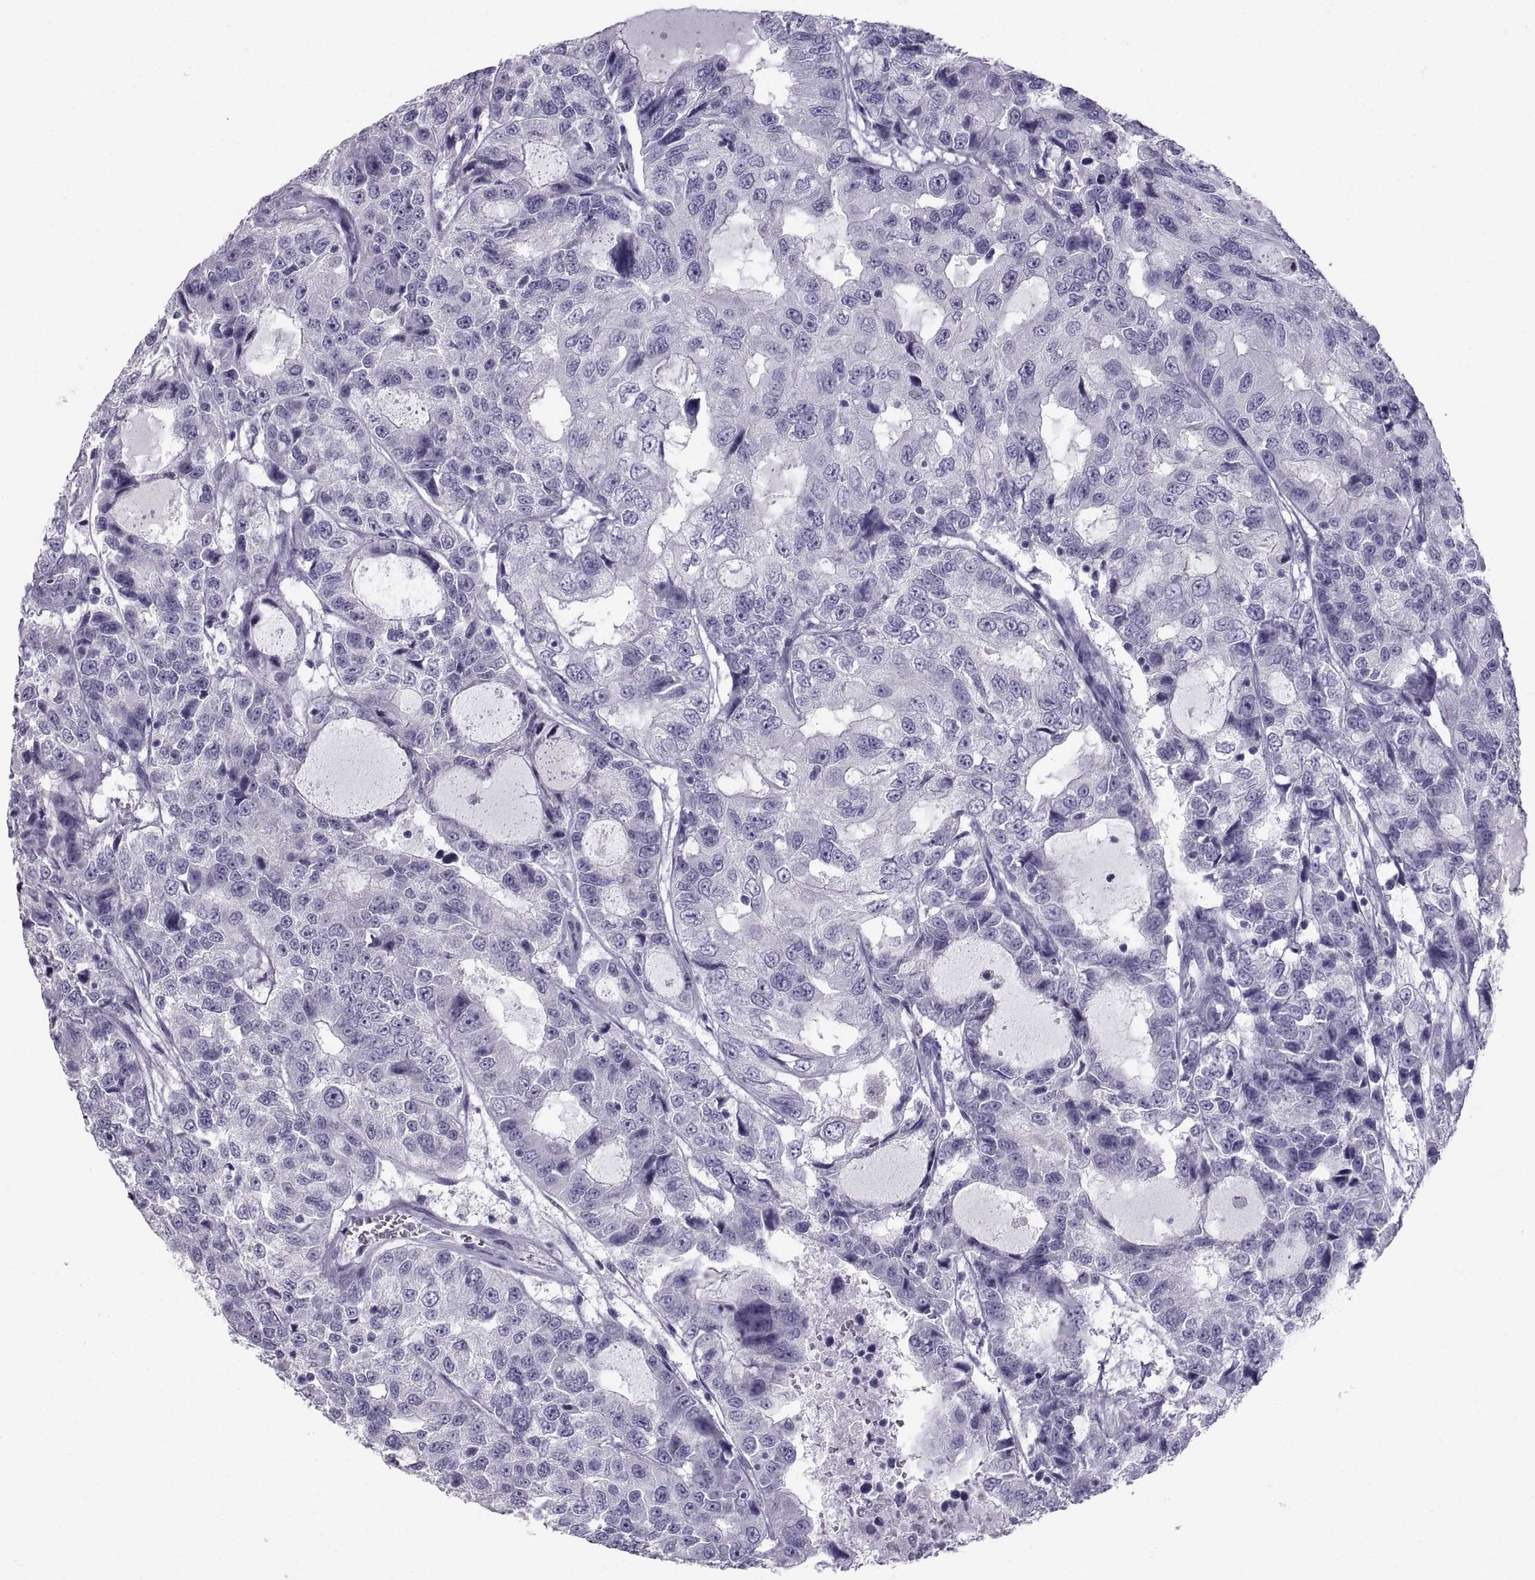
{"staining": {"intensity": "negative", "quantity": "none", "location": "none"}, "tissue": "urothelial cancer", "cell_type": "Tumor cells", "image_type": "cancer", "snomed": [{"axis": "morphology", "description": "Urothelial carcinoma, NOS"}, {"axis": "morphology", "description": "Urothelial carcinoma, High grade"}, {"axis": "topography", "description": "Urinary bladder"}], "caption": "Immunohistochemistry (IHC) of human transitional cell carcinoma demonstrates no positivity in tumor cells. (Brightfield microscopy of DAB immunohistochemistry (IHC) at high magnification).", "gene": "PCSK1N", "patient": {"sex": "female", "age": 73}}